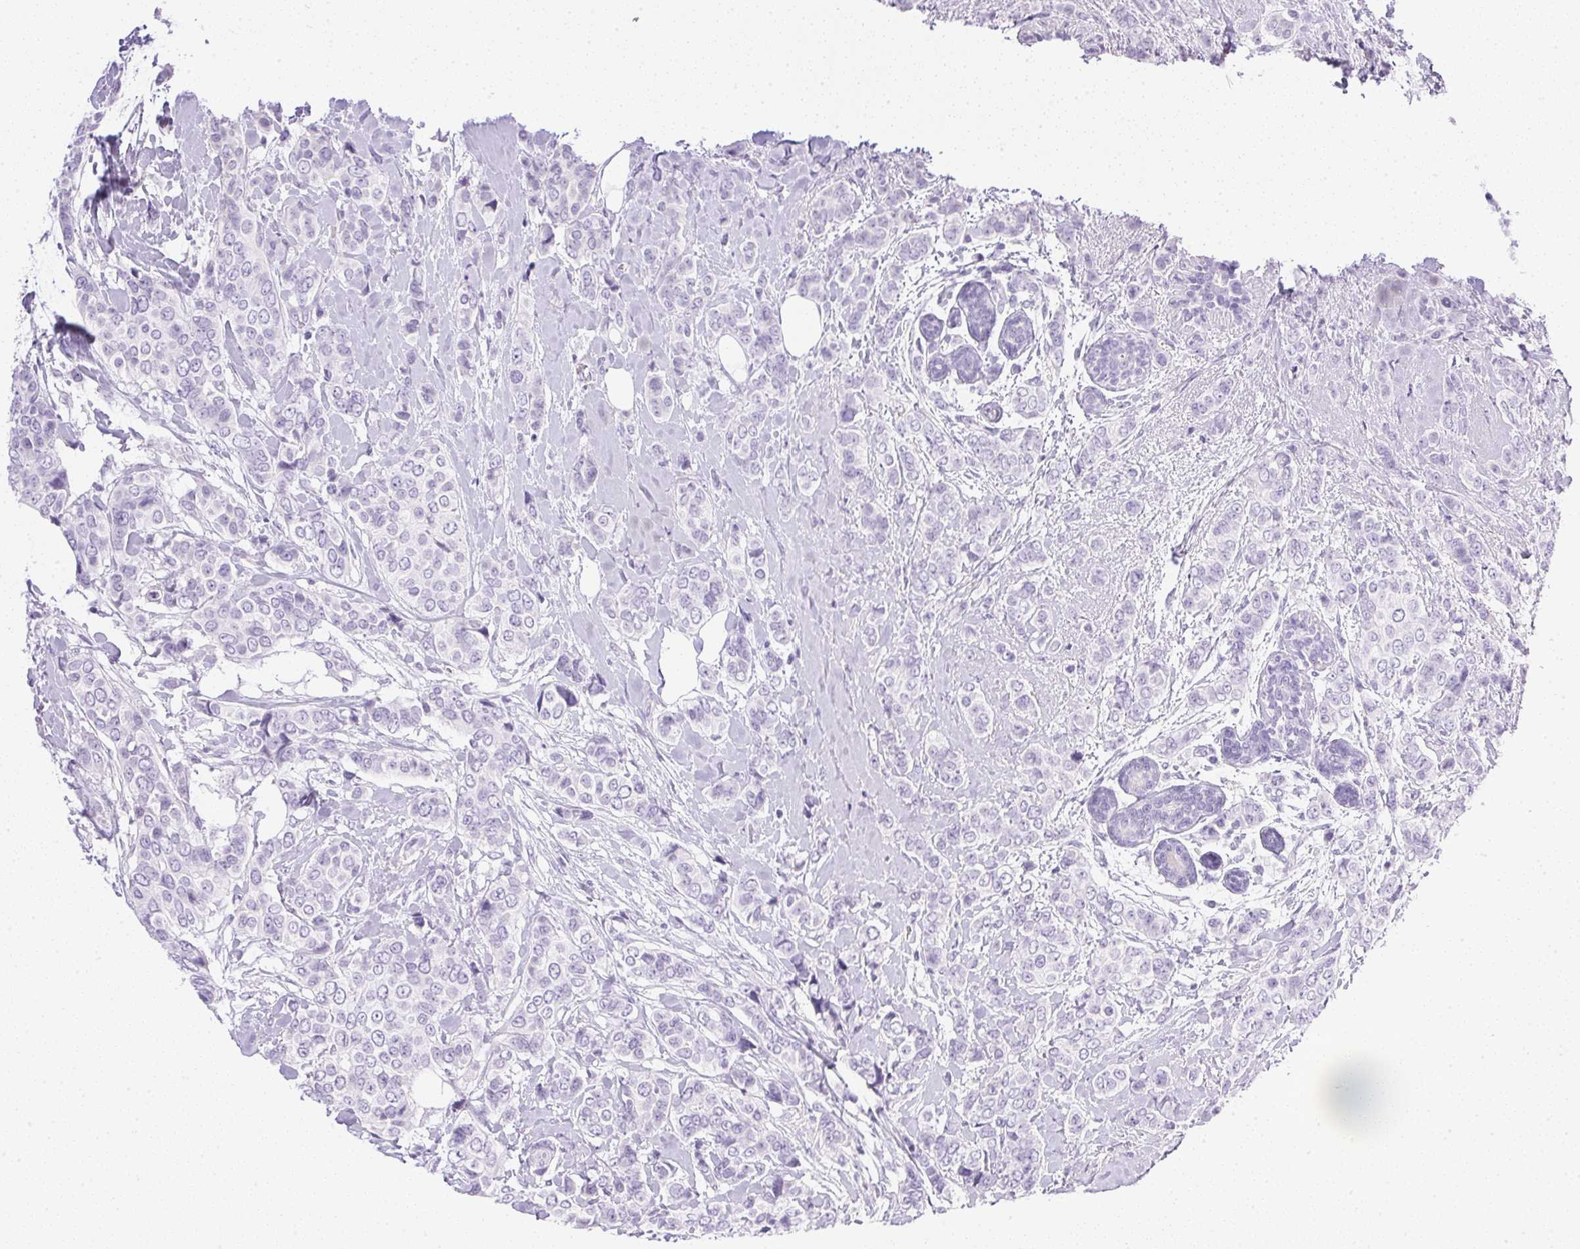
{"staining": {"intensity": "negative", "quantity": "none", "location": "none"}, "tissue": "breast cancer", "cell_type": "Tumor cells", "image_type": "cancer", "snomed": [{"axis": "morphology", "description": "Lobular carcinoma"}, {"axis": "topography", "description": "Breast"}], "caption": "Micrograph shows no significant protein staining in tumor cells of breast lobular carcinoma.", "gene": "CPB1", "patient": {"sex": "female", "age": 51}}